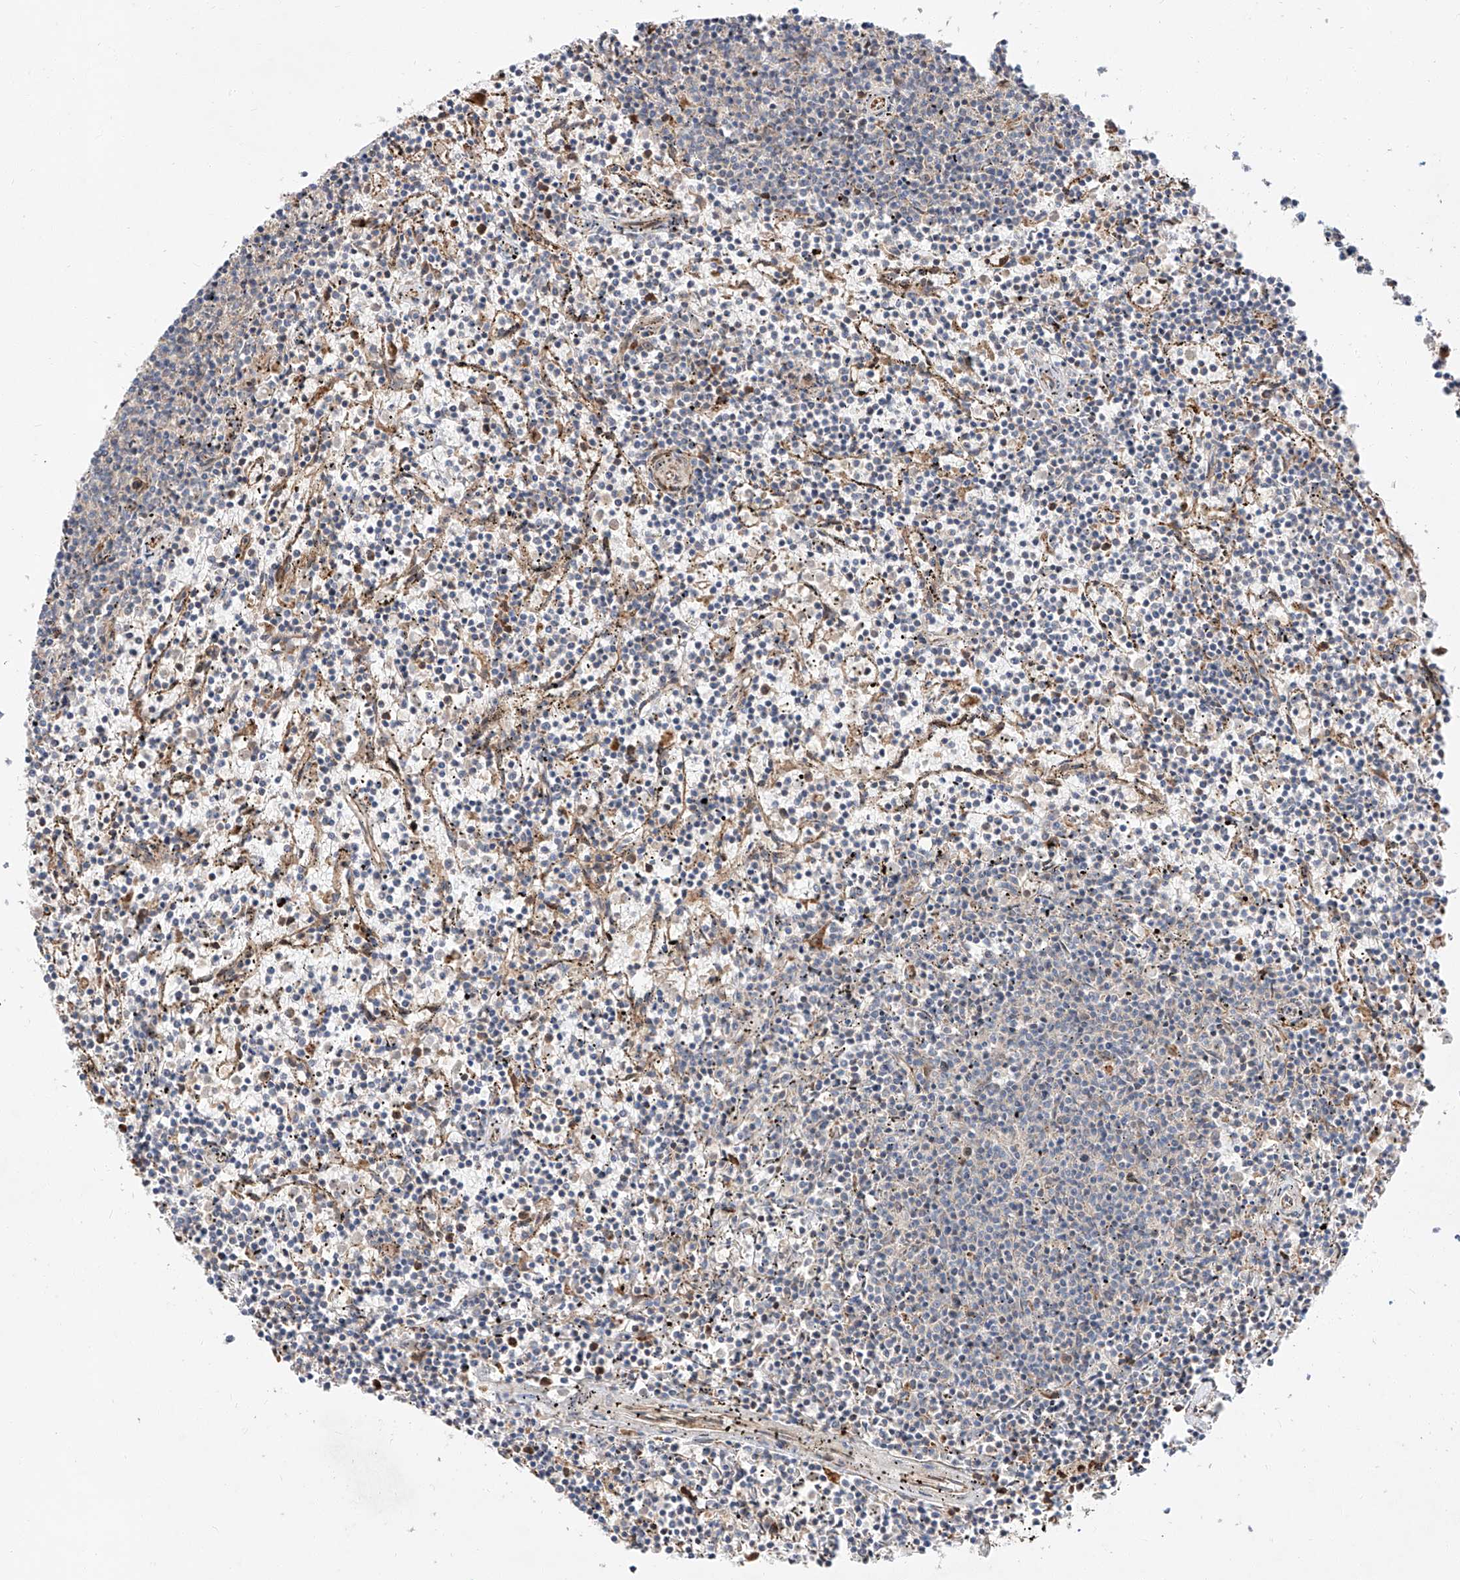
{"staining": {"intensity": "negative", "quantity": "none", "location": "none"}, "tissue": "lymphoma", "cell_type": "Tumor cells", "image_type": "cancer", "snomed": [{"axis": "morphology", "description": "Malignant lymphoma, non-Hodgkin's type, Low grade"}, {"axis": "topography", "description": "Spleen"}], "caption": "The histopathology image shows no significant positivity in tumor cells of malignant lymphoma, non-Hodgkin's type (low-grade).", "gene": "DIRAS3", "patient": {"sex": "female", "age": 50}}